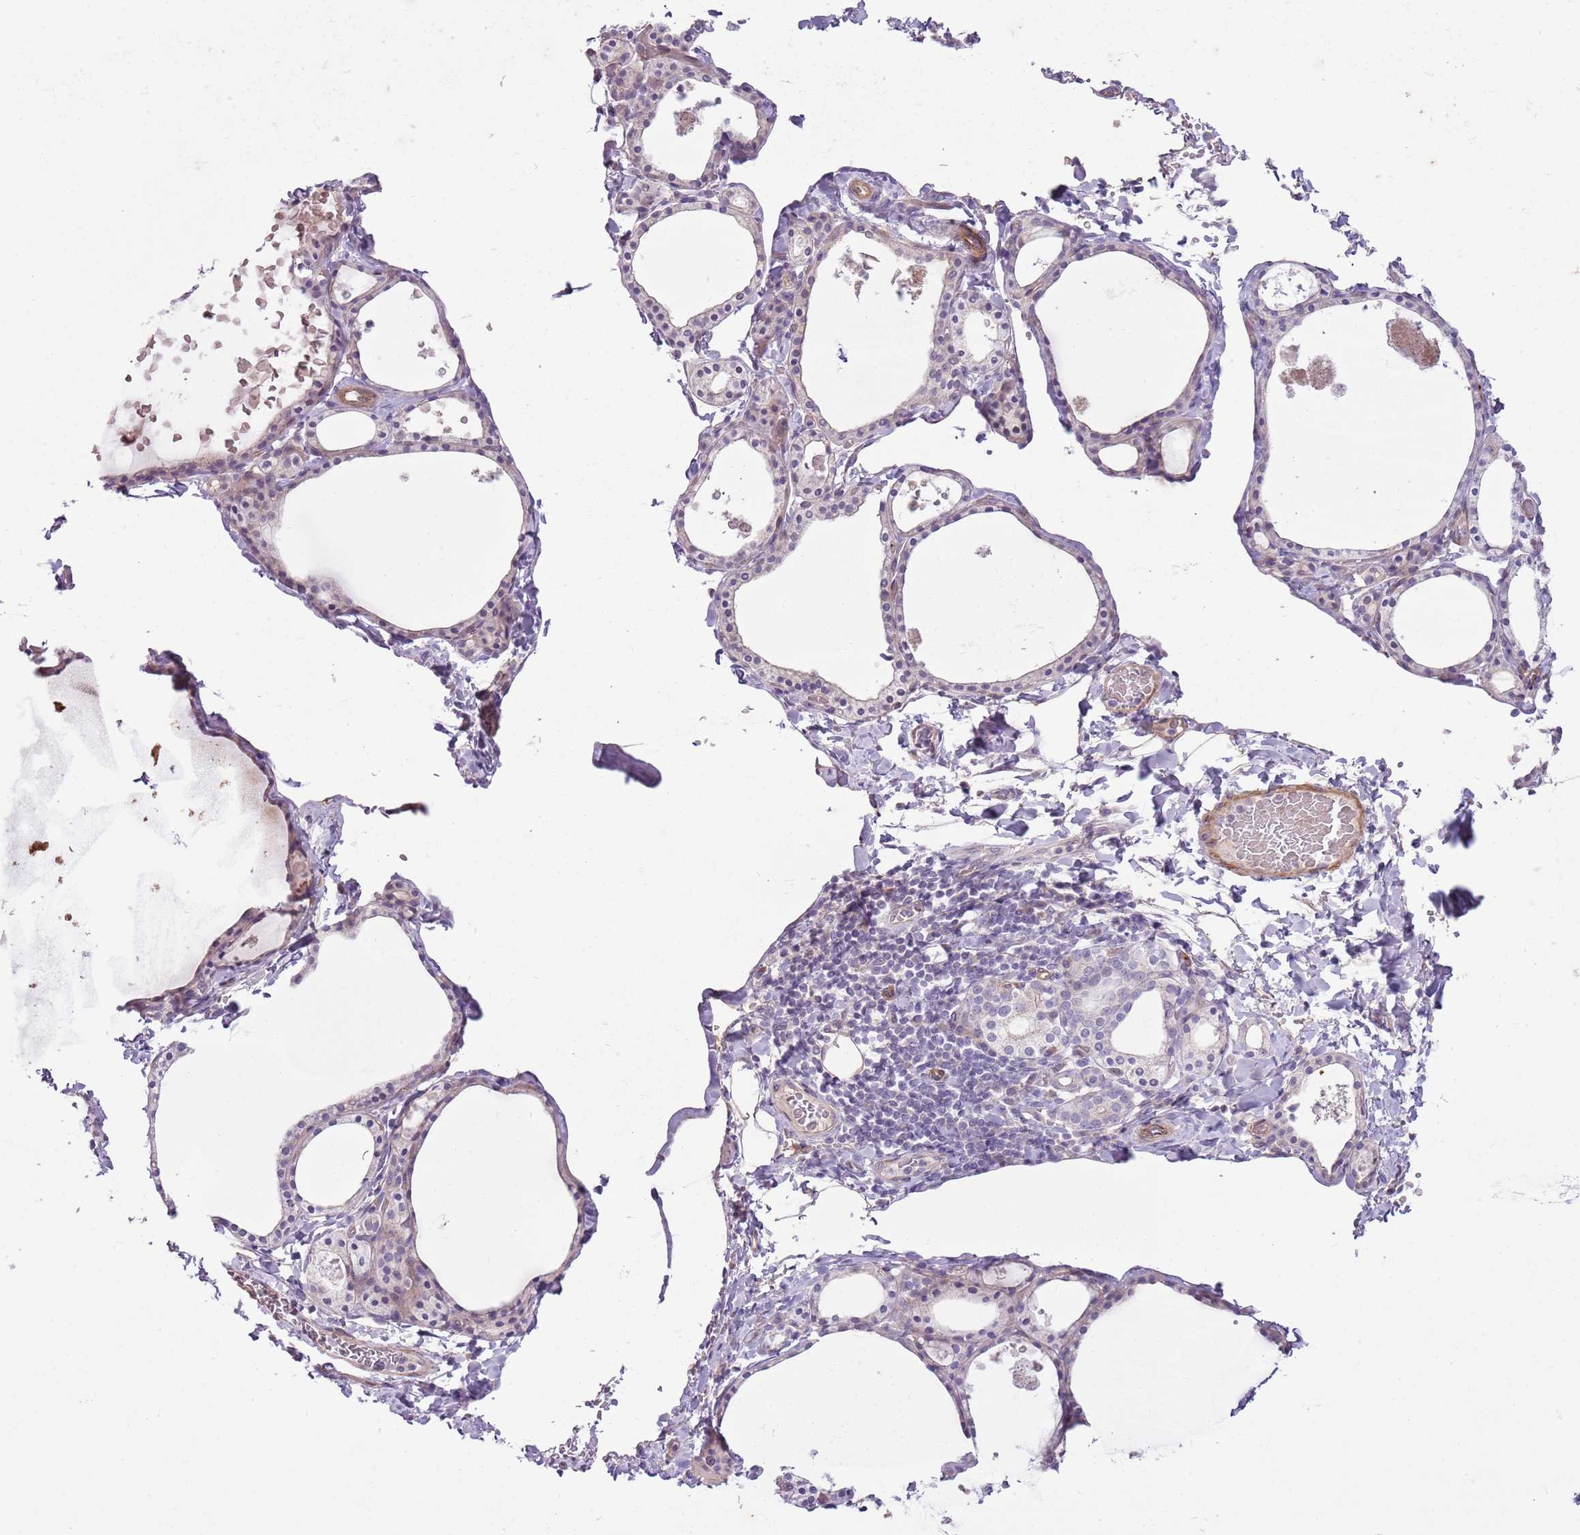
{"staining": {"intensity": "negative", "quantity": "none", "location": "none"}, "tissue": "thyroid gland", "cell_type": "Glandular cells", "image_type": "normal", "snomed": [{"axis": "morphology", "description": "Normal tissue, NOS"}, {"axis": "topography", "description": "Thyroid gland"}], "caption": "The immunohistochemistry photomicrograph has no significant staining in glandular cells of thyroid gland.", "gene": "MRO", "patient": {"sex": "male", "age": 56}}